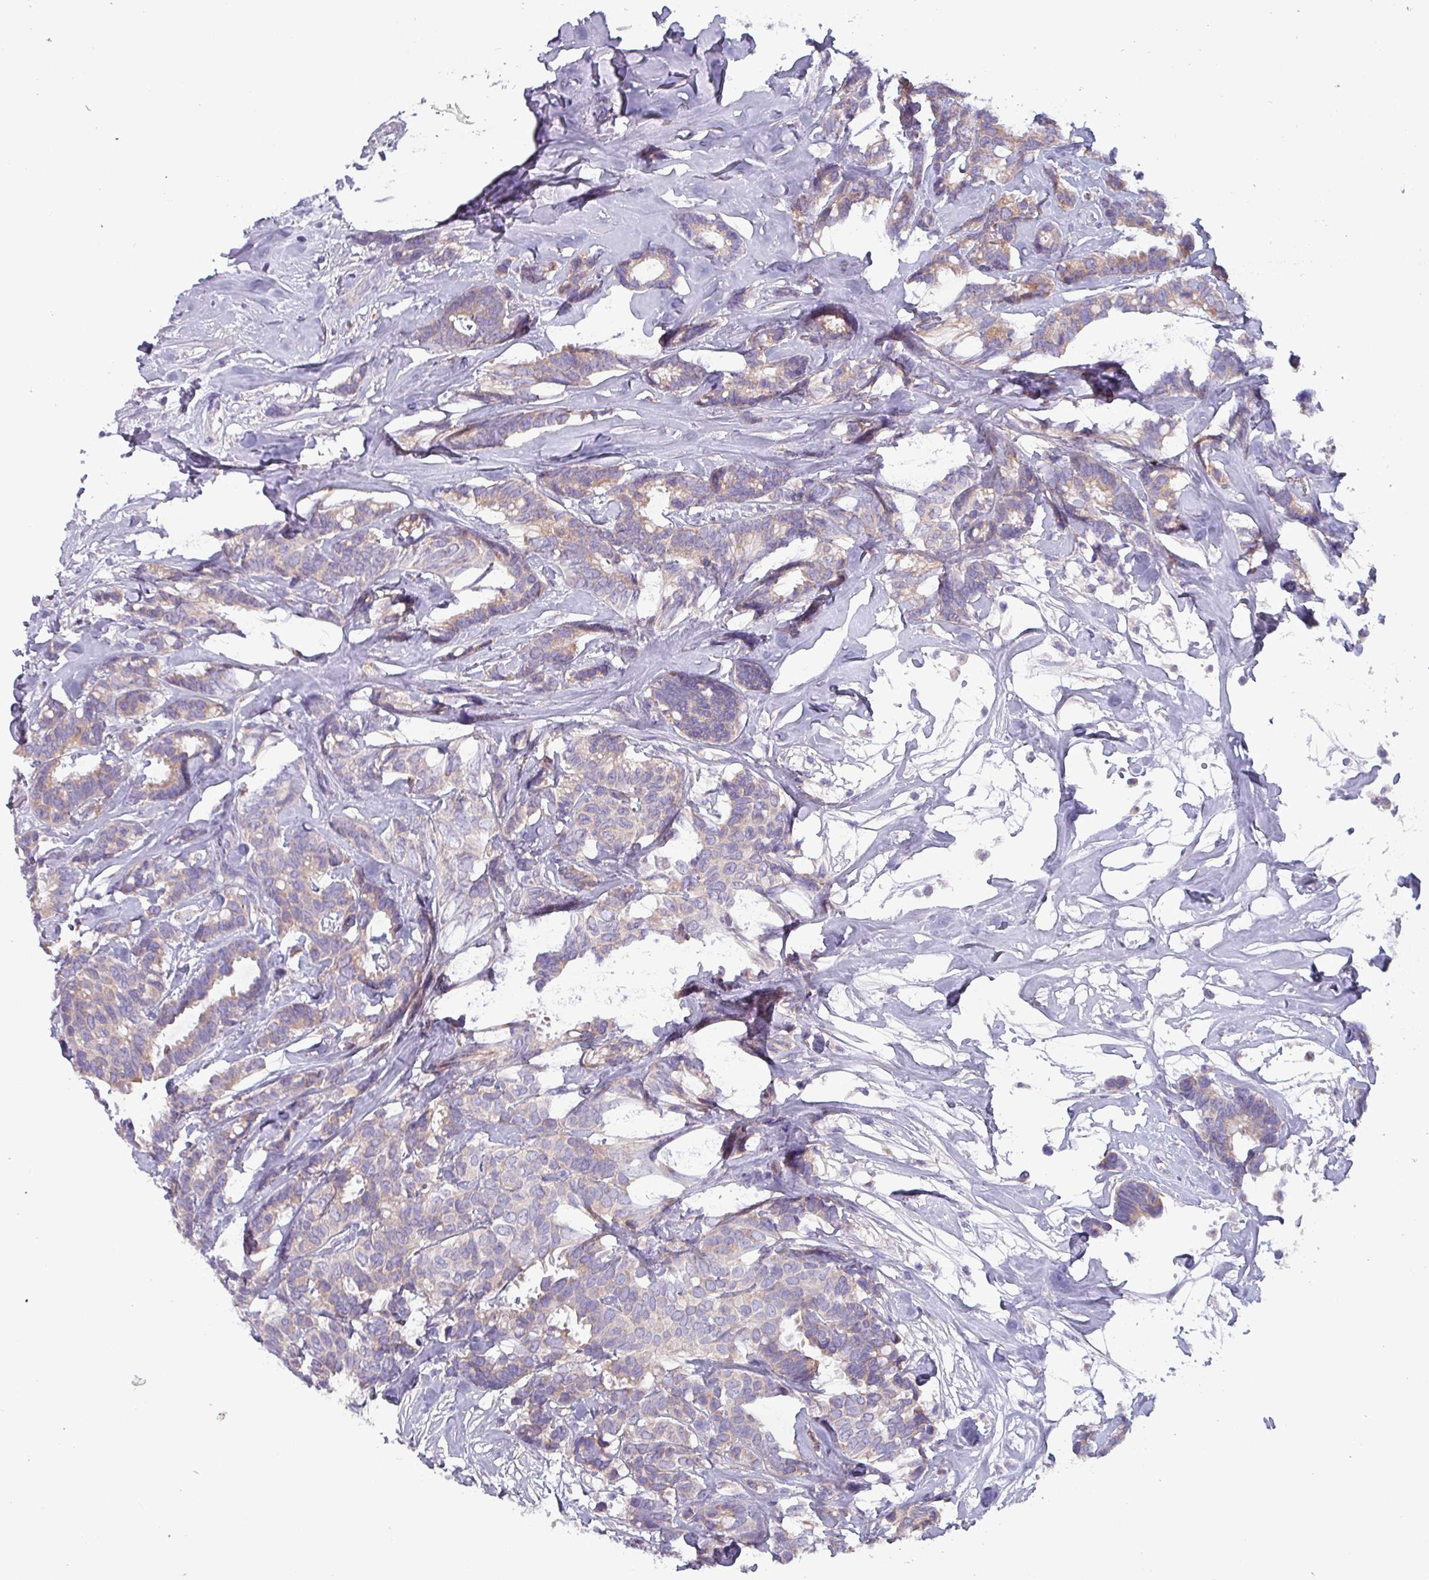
{"staining": {"intensity": "weak", "quantity": ">75%", "location": "cytoplasmic/membranous"}, "tissue": "breast cancer", "cell_type": "Tumor cells", "image_type": "cancer", "snomed": [{"axis": "morphology", "description": "Duct carcinoma"}, {"axis": "topography", "description": "Breast"}], "caption": "Immunohistochemistry (IHC) (DAB) staining of human breast infiltrating ductal carcinoma displays weak cytoplasmic/membranous protein staining in about >75% of tumor cells.", "gene": "HSD3B7", "patient": {"sex": "female", "age": 87}}